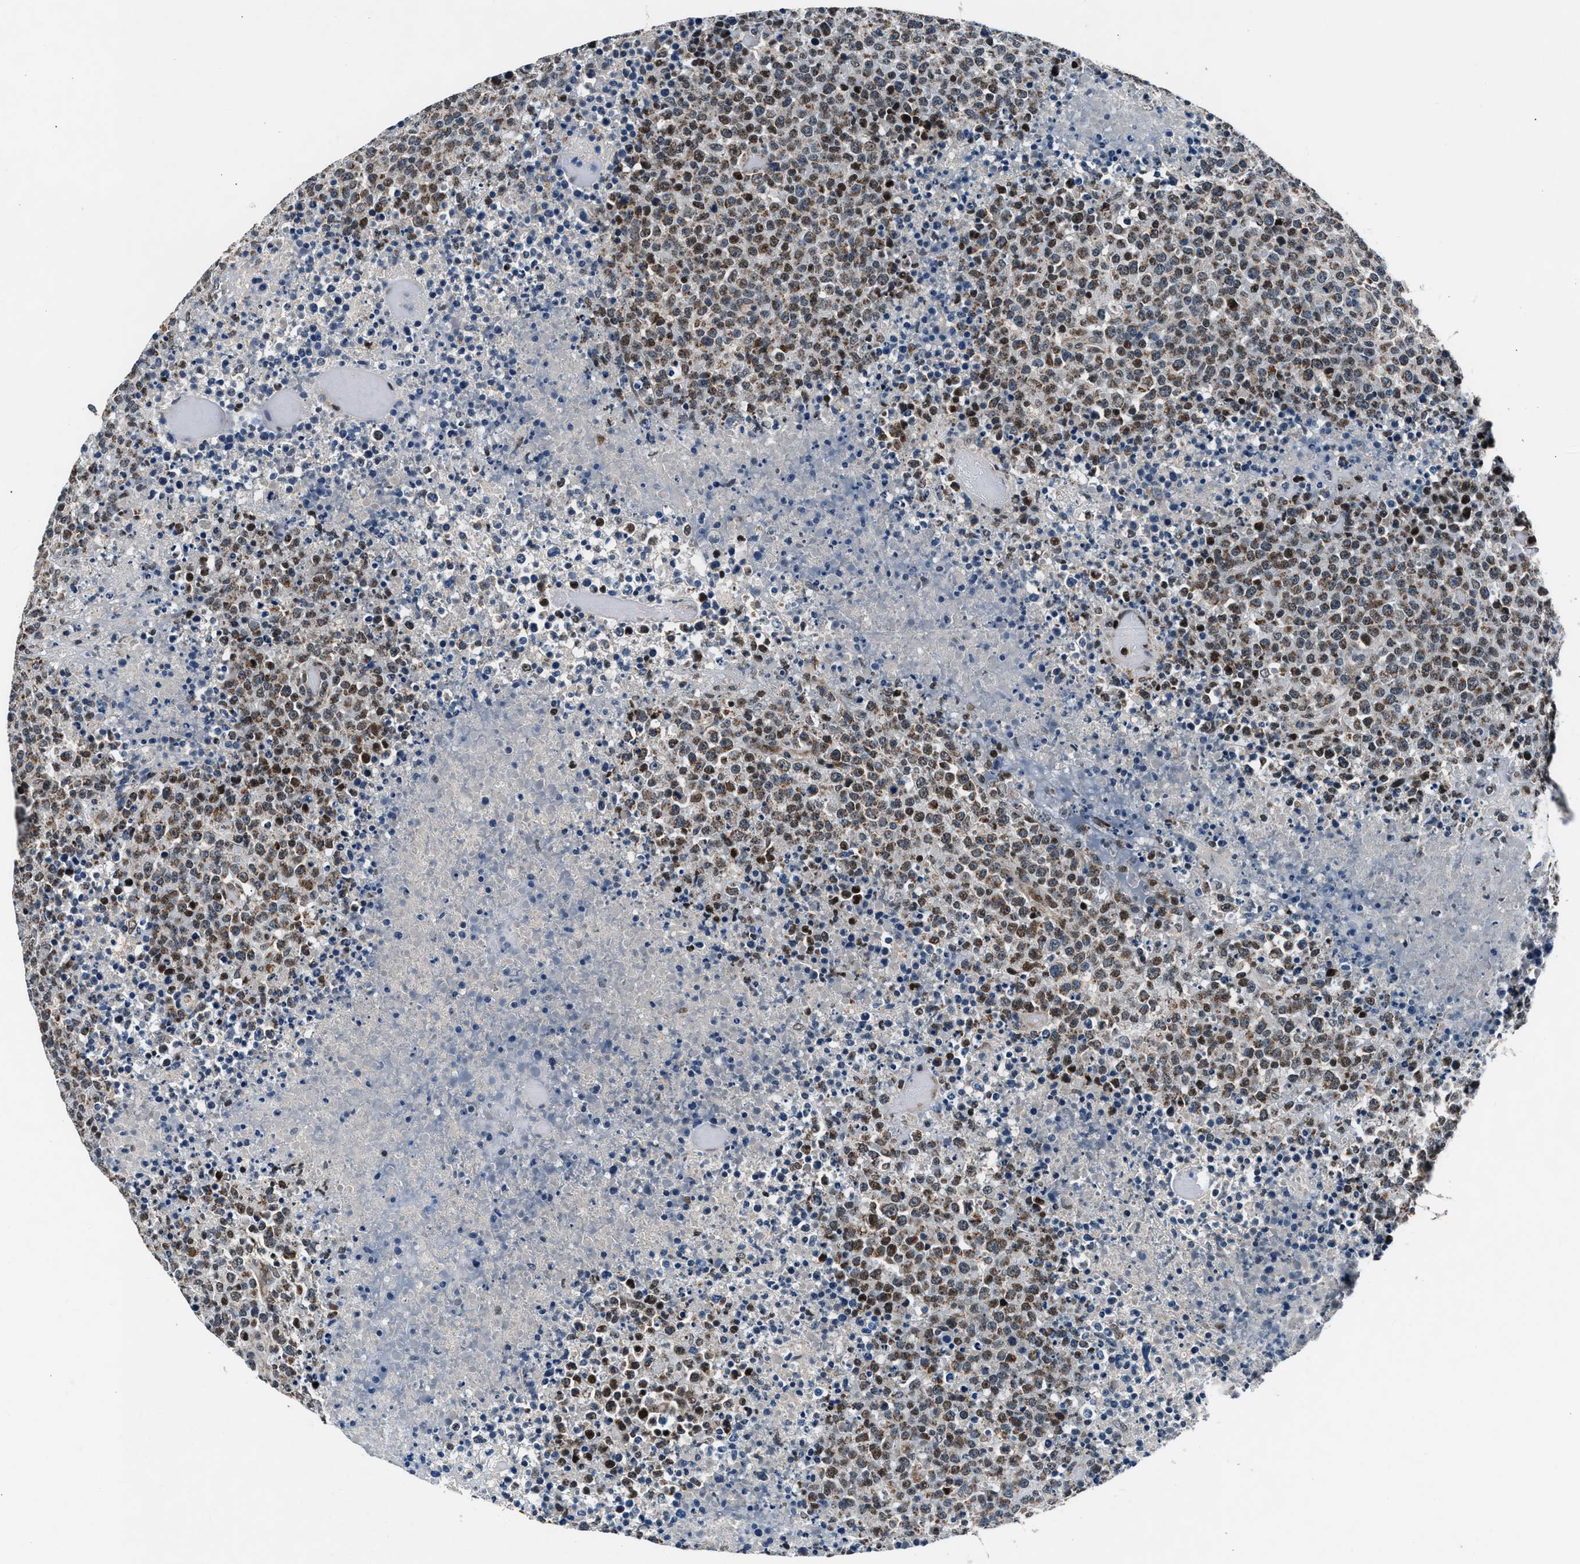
{"staining": {"intensity": "moderate", "quantity": ">75%", "location": "cytoplasmic/membranous,nuclear"}, "tissue": "lymphoma", "cell_type": "Tumor cells", "image_type": "cancer", "snomed": [{"axis": "morphology", "description": "Malignant lymphoma, non-Hodgkin's type, High grade"}, {"axis": "topography", "description": "Lymph node"}], "caption": "Immunohistochemical staining of human malignant lymphoma, non-Hodgkin's type (high-grade) demonstrates moderate cytoplasmic/membranous and nuclear protein expression in about >75% of tumor cells.", "gene": "PRRC2B", "patient": {"sex": "male", "age": 13}}